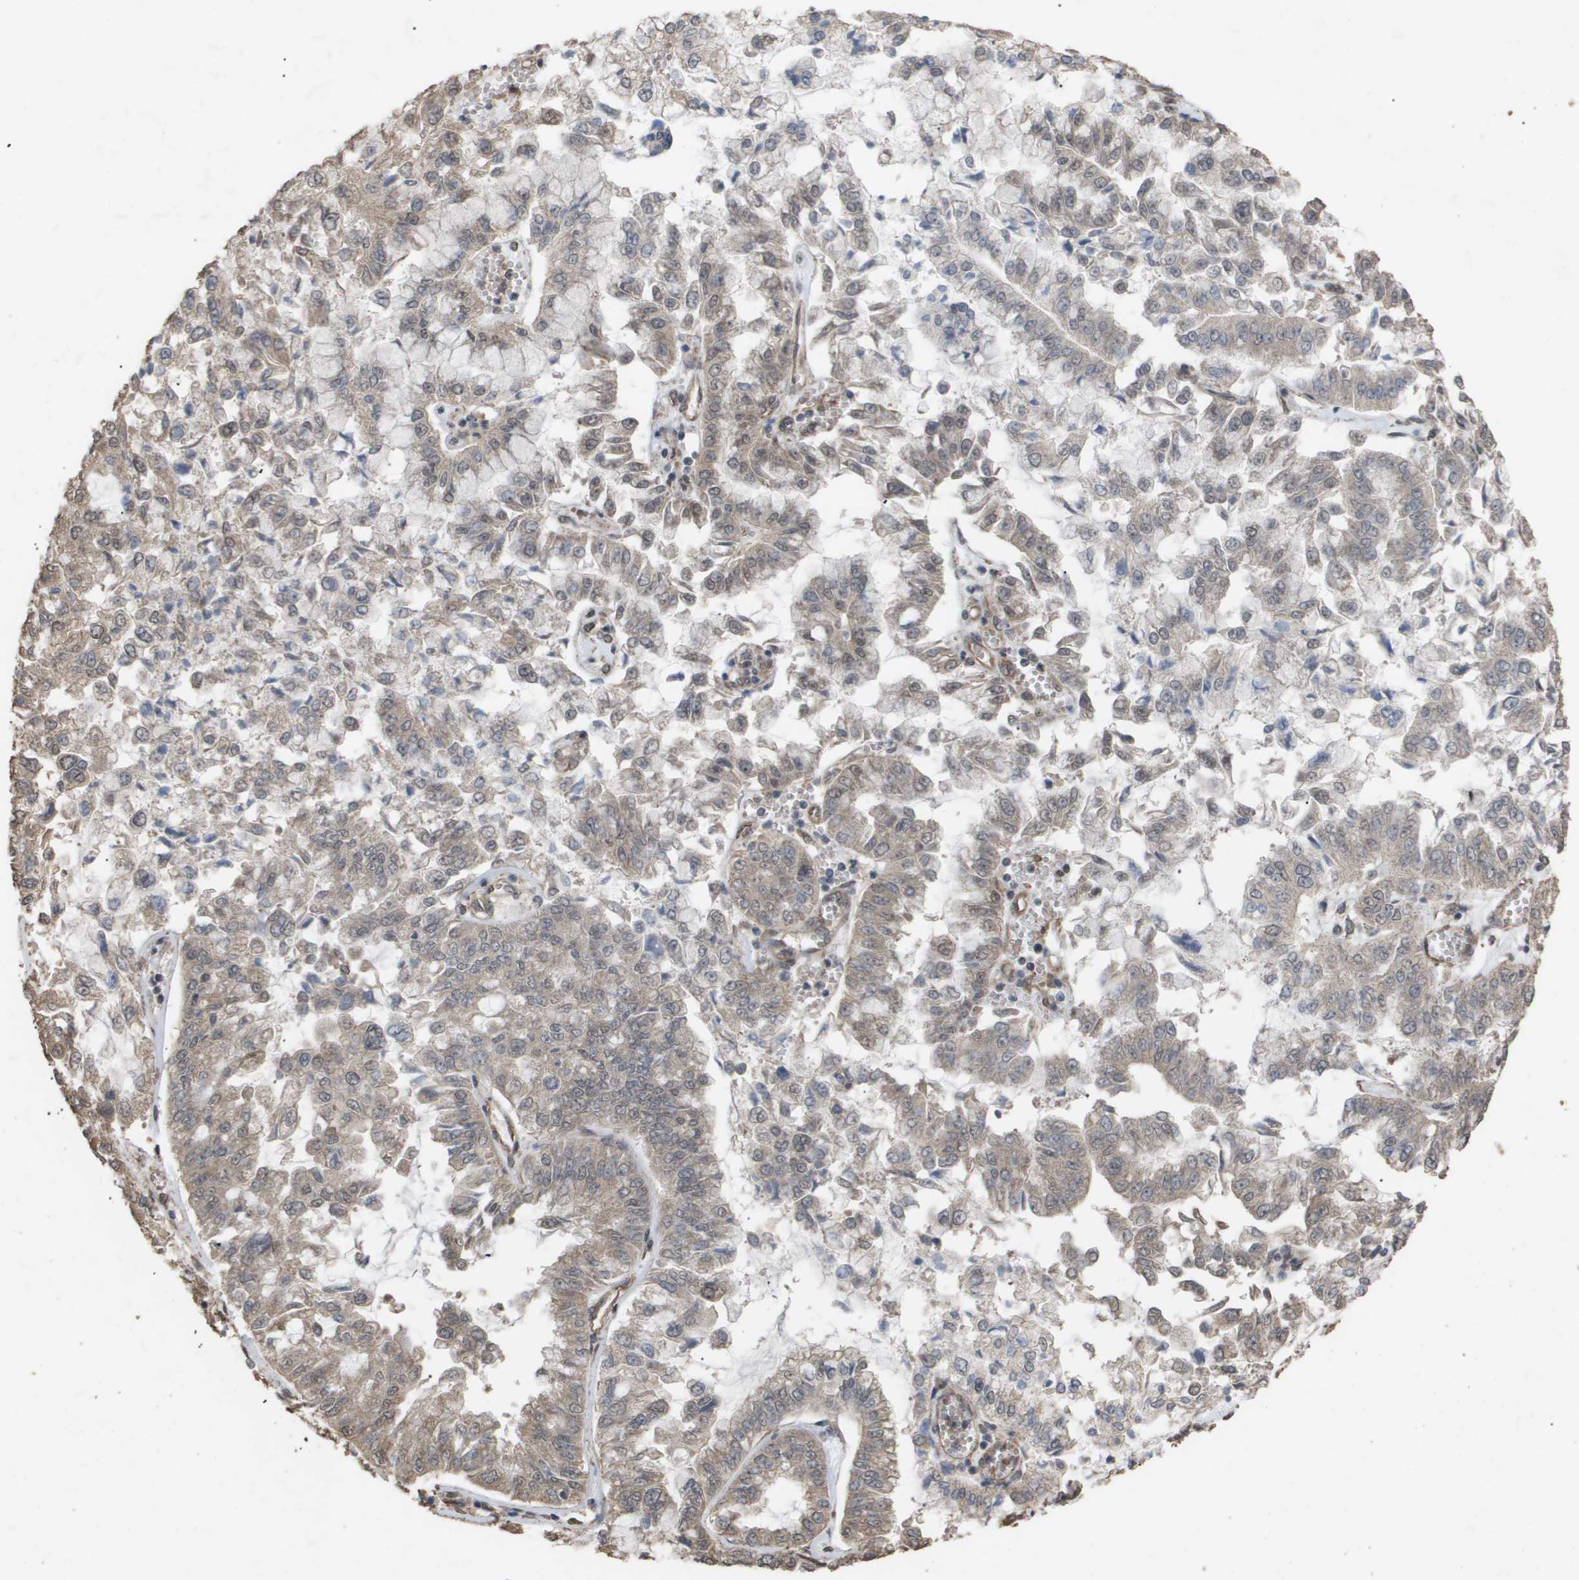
{"staining": {"intensity": "weak", "quantity": ">75%", "location": "cytoplasmic/membranous"}, "tissue": "liver cancer", "cell_type": "Tumor cells", "image_type": "cancer", "snomed": [{"axis": "morphology", "description": "Cholangiocarcinoma"}, {"axis": "topography", "description": "Liver"}], "caption": "This photomicrograph demonstrates IHC staining of liver cancer (cholangiocarcinoma), with low weak cytoplasmic/membranous staining in about >75% of tumor cells.", "gene": "CUL5", "patient": {"sex": "female", "age": 79}}